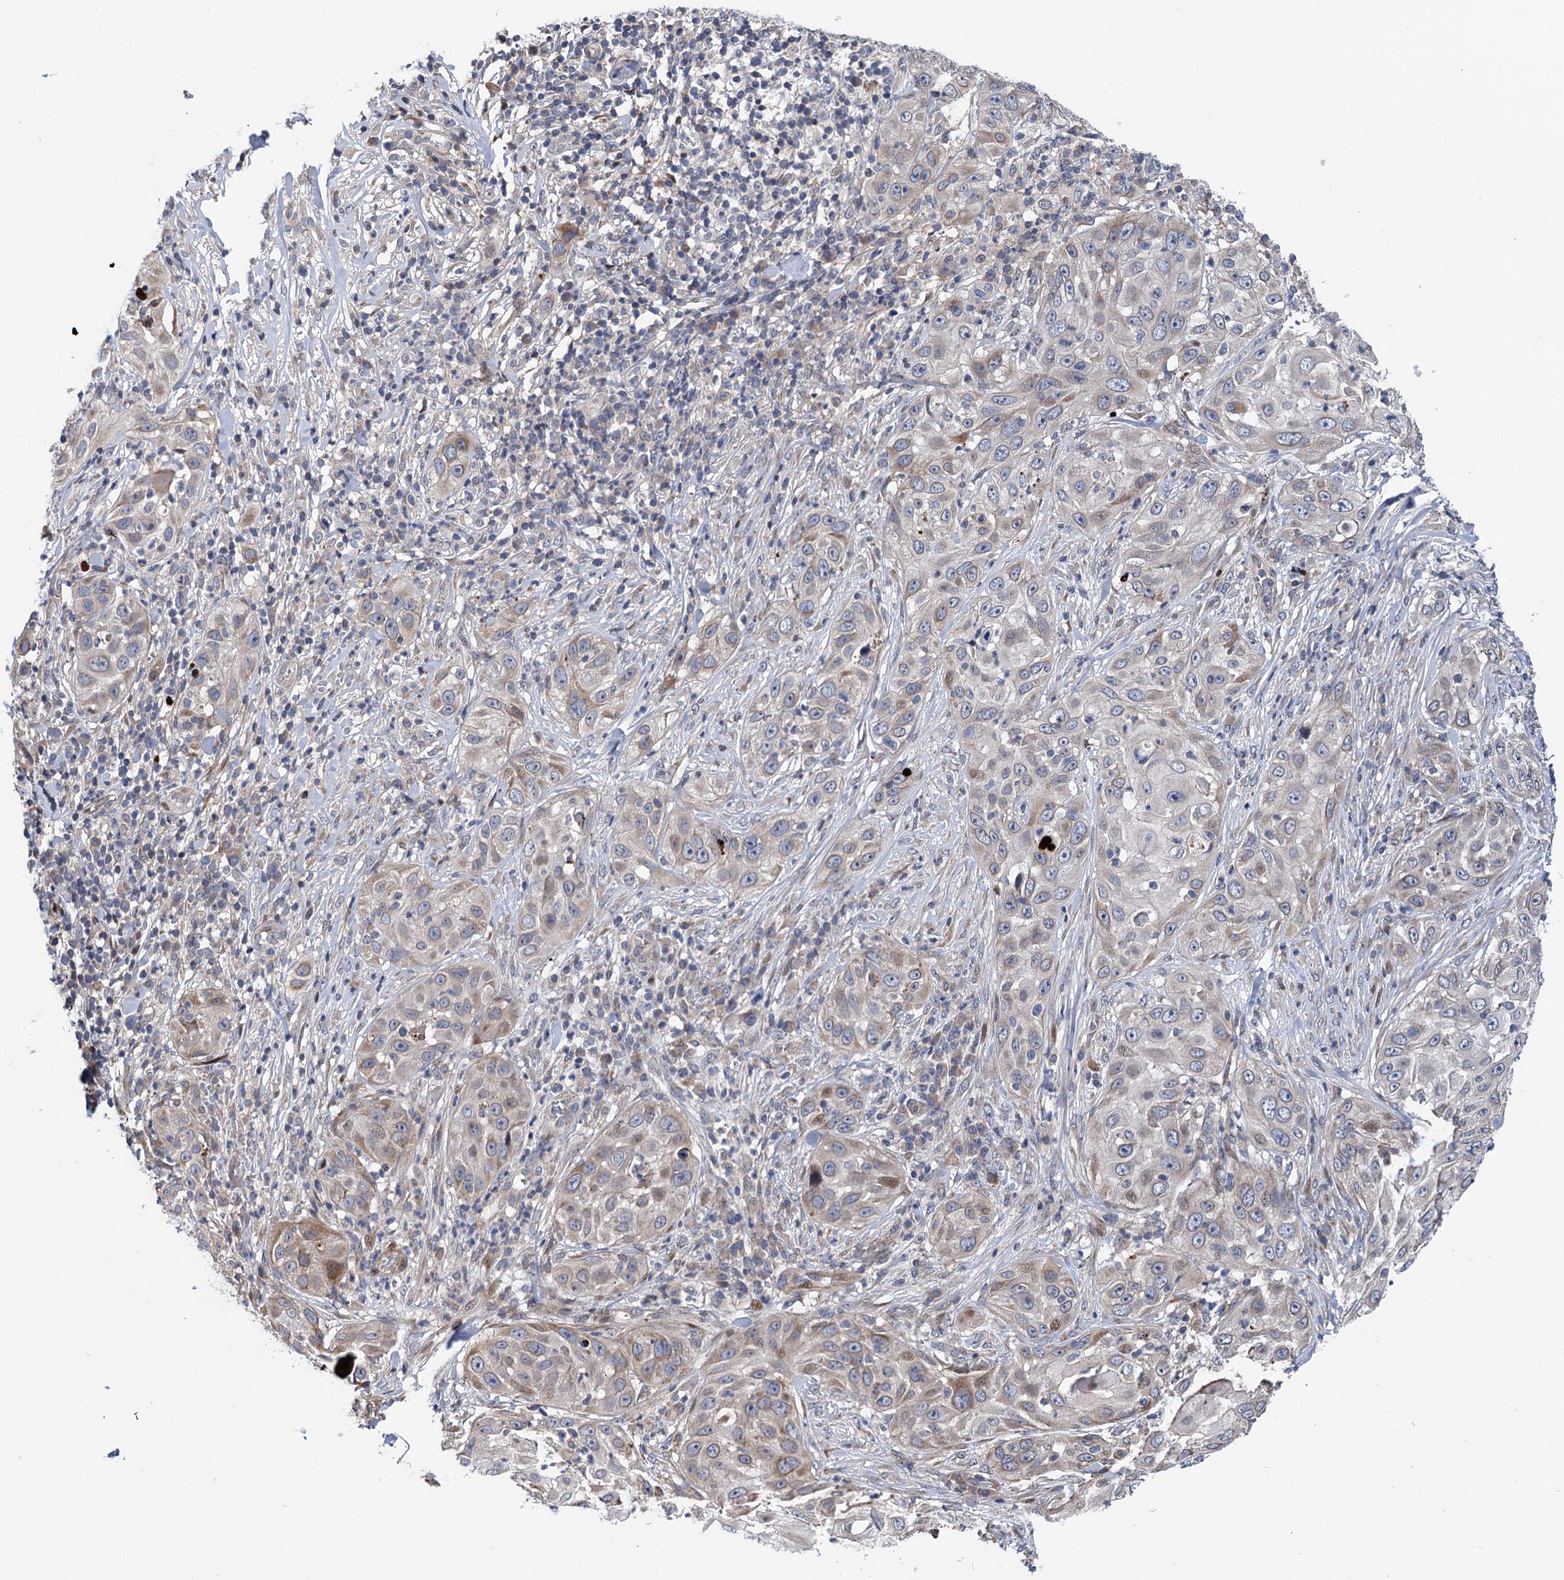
{"staining": {"intensity": "weak", "quantity": "25%-75%", "location": "cytoplasmic/membranous"}, "tissue": "skin cancer", "cell_type": "Tumor cells", "image_type": "cancer", "snomed": [{"axis": "morphology", "description": "Squamous cell carcinoma, NOS"}, {"axis": "topography", "description": "Skin"}], "caption": "Protein staining reveals weak cytoplasmic/membranous positivity in about 25%-75% of tumor cells in skin cancer.", "gene": "UBR1", "patient": {"sex": "female", "age": 44}}